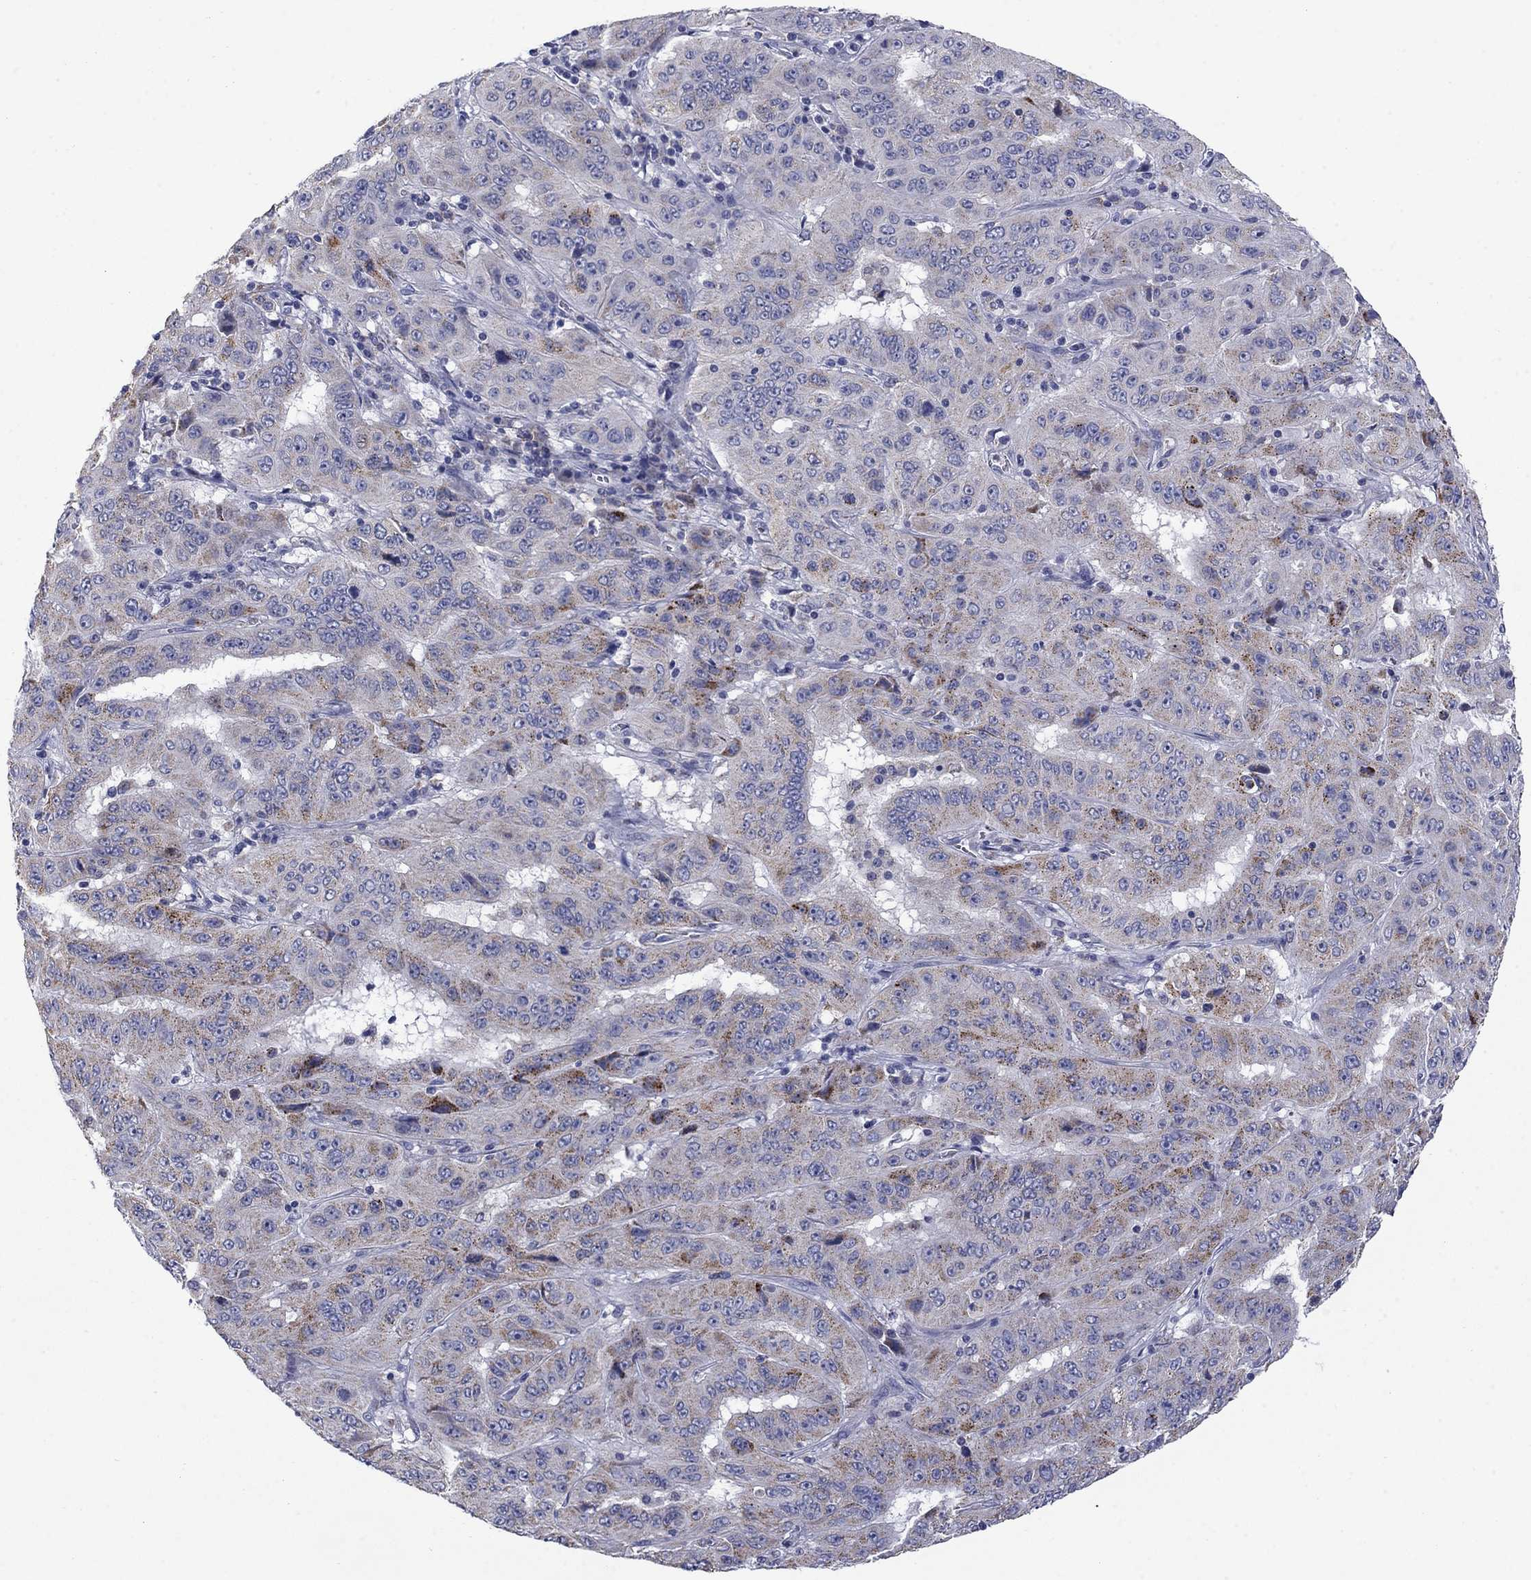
{"staining": {"intensity": "strong", "quantity": "<25%", "location": "cytoplasmic/membranous"}, "tissue": "pancreatic cancer", "cell_type": "Tumor cells", "image_type": "cancer", "snomed": [{"axis": "morphology", "description": "Adenocarcinoma, NOS"}, {"axis": "topography", "description": "Pancreas"}], "caption": "A brown stain labels strong cytoplasmic/membranous staining of a protein in human pancreatic adenocarcinoma tumor cells.", "gene": "FRK", "patient": {"sex": "male", "age": 63}}